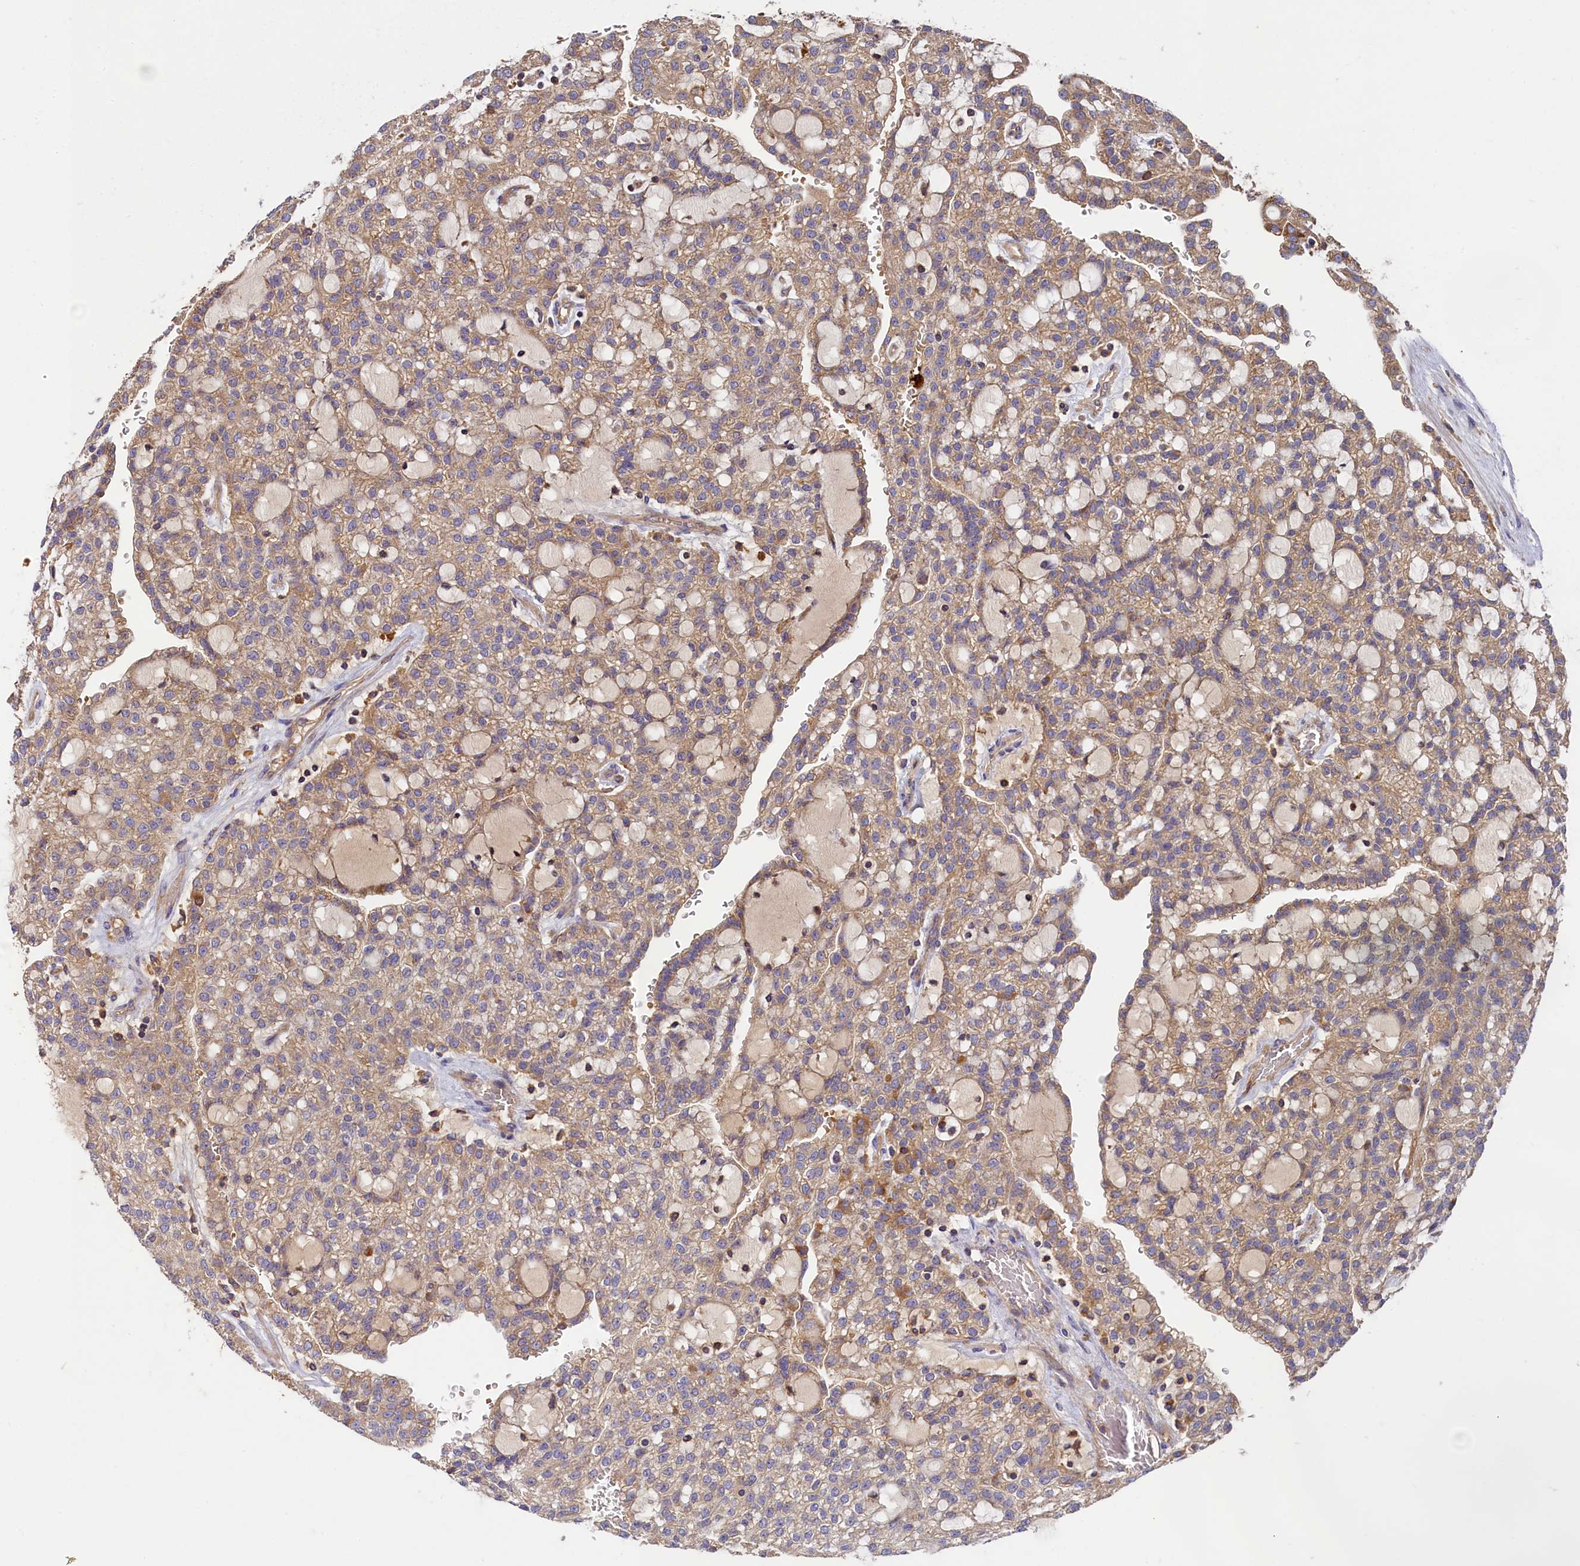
{"staining": {"intensity": "moderate", "quantity": ">75%", "location": "cytoplasmic/membranous"}, "tissue": "renal cancer", "cell_type": "Tumor cells", "image_type": "cancer", "snomed": [{"axis": "morphology", "description": "Adenocarcinoma, NOS"}, {"axis": "topography", "description": "Kidney"}], "caption": "Tumor cells demonstrate medium levels of moderate cytoplasmic/membranous positivity in about >75% of cells in renal cancer. (DAB (3,3'-diaminobenzidine) IHC, brown staining for protein, blue staining for nuclei).", "gene": "SEC31B", "patient": {"sex": "male", "age": 63}}